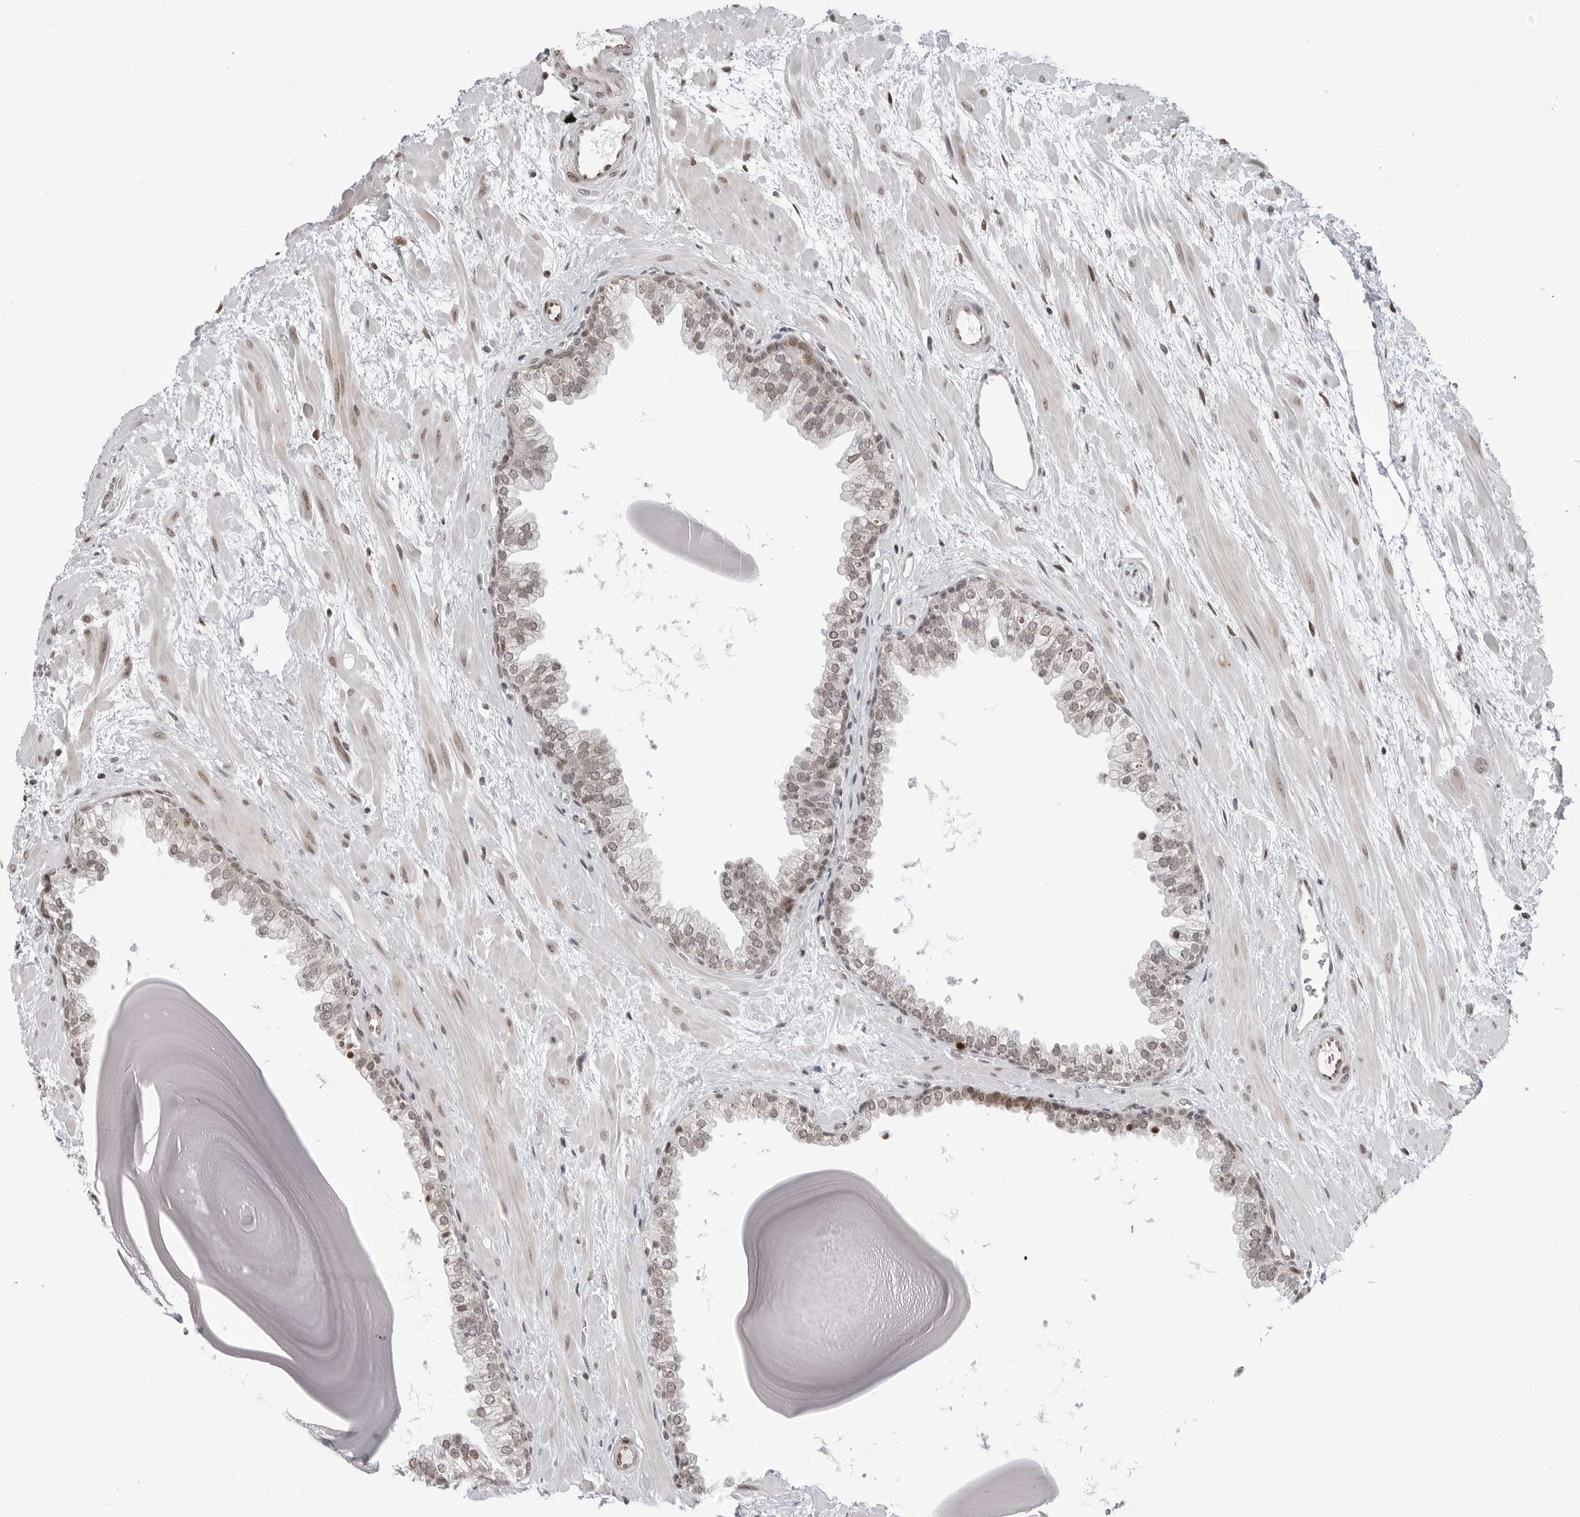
{"staining": {"intensity": "moderate", "quantity": "25%-75%", "location": "cytoplasmic/membranous,nuclear"}, "tissue": "prostate", "cell_type": "Glandular cells", "image_type": "normal", "snomed": [{"axis": "morphology", "description": "Normal tissue, NOS"}, {"axis": "topography", "description": "Prostate"}], "caption": "The histopathology image demonstrates immunohistochemical staining of unremarkable prostate. There is moderate cytoplasmic/membranous,nuclear staining is present in approximately 25%-75% of glandular cells.", "gene": "C8orf33", "patient": {"sex": "male", "age": 48}}